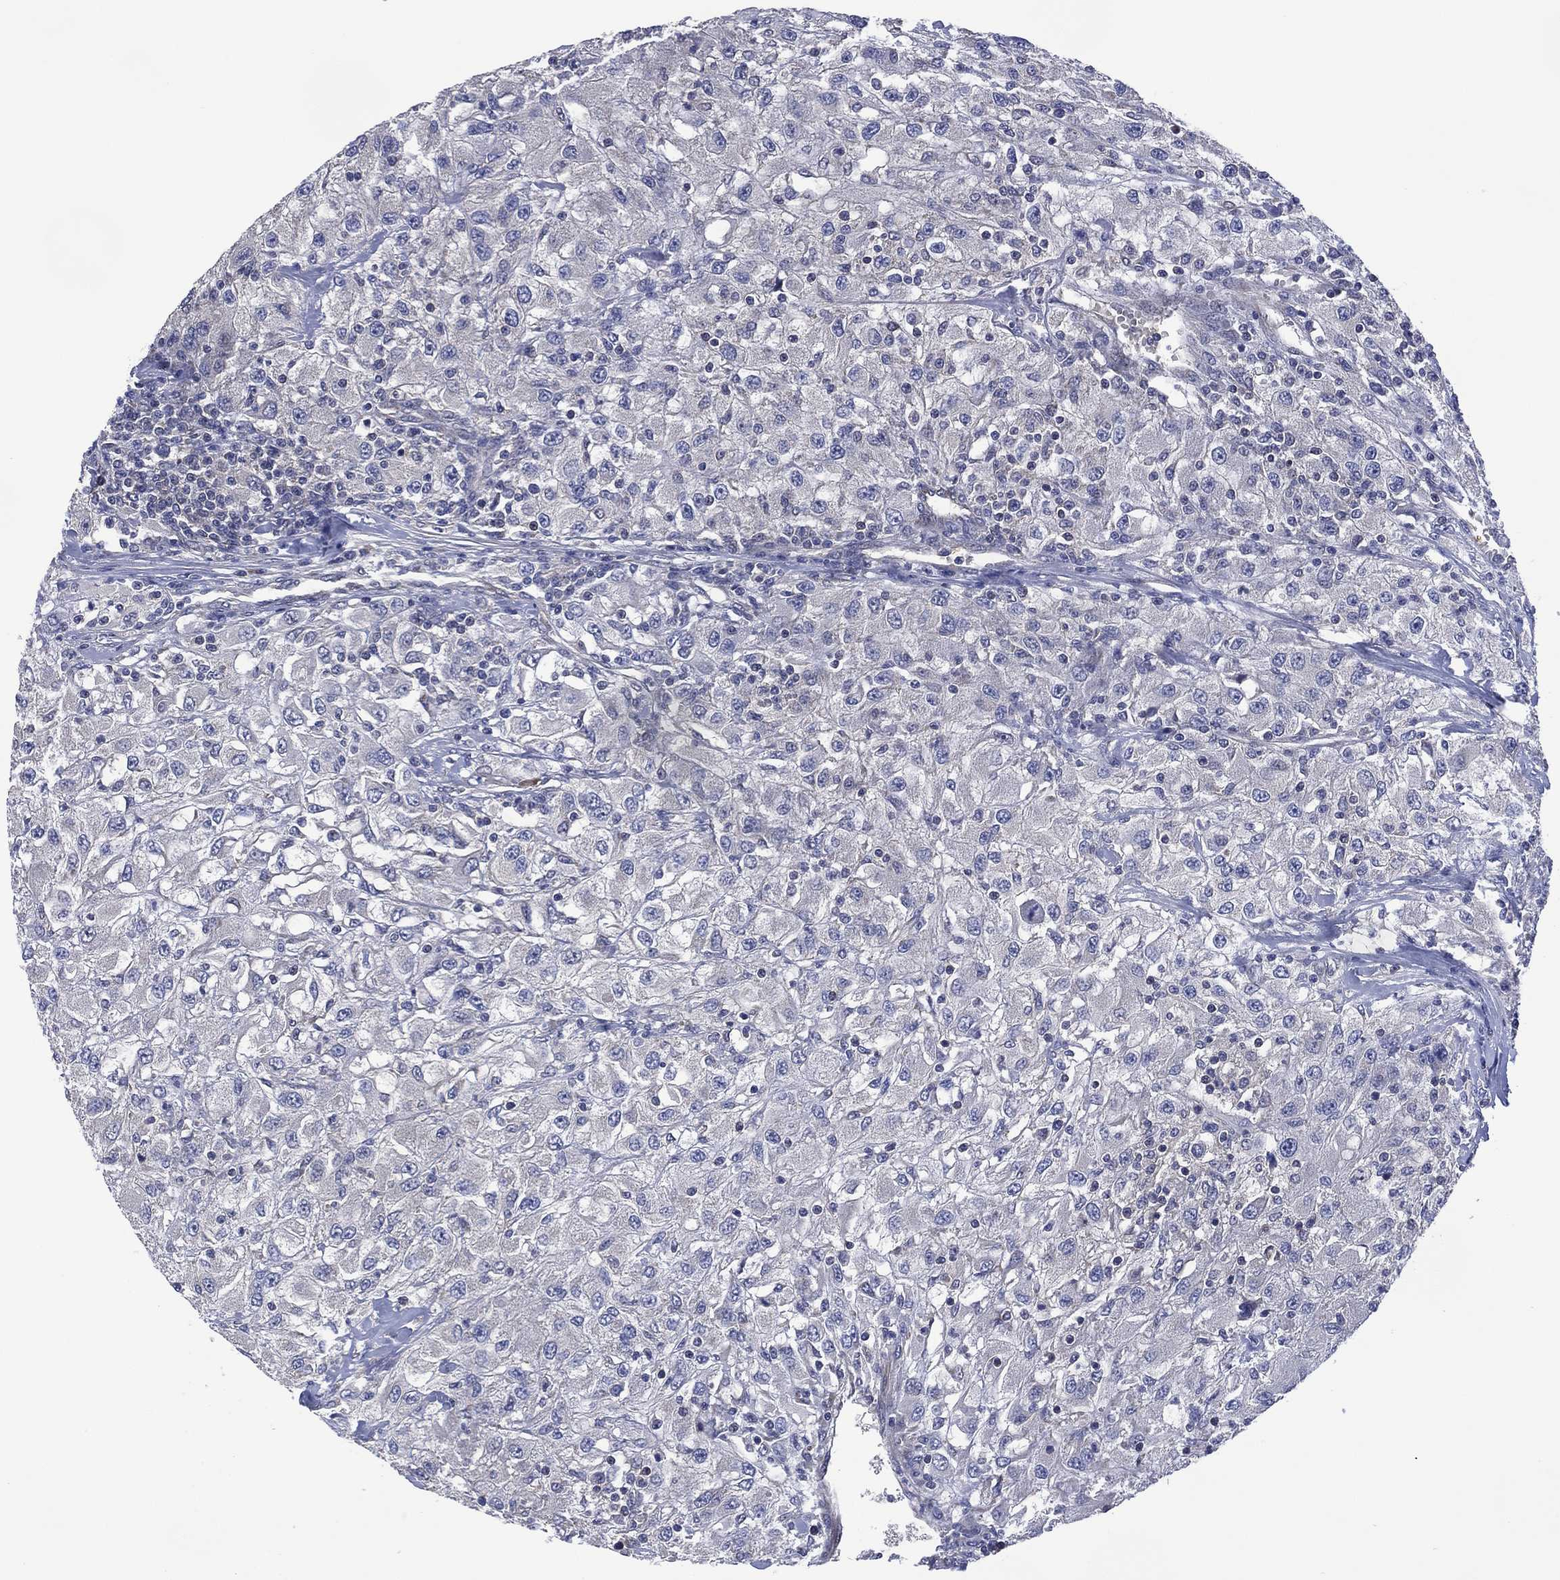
{"staining": {"intensity": "negative", "quantity": "none", "location": "none"}, "tissue": "renal cancer", "cell_type": "Tumor cells", "image_type": "cancer", "snomed": [{"axis": "morphology", "description": "Adenocarcinoma, NOS"}, {"axis": "topography", "description": "Kidney"}], "caption": "Immunohistochemistry photomicrograph of neoplastic tissue: renal cancer stained with DAB (3,3'-diaminobenzidine) demonstrates no significant protein staining in tumor cells.", "gene": "HTD2", "patient": {"sex": "female", "age": 67}}